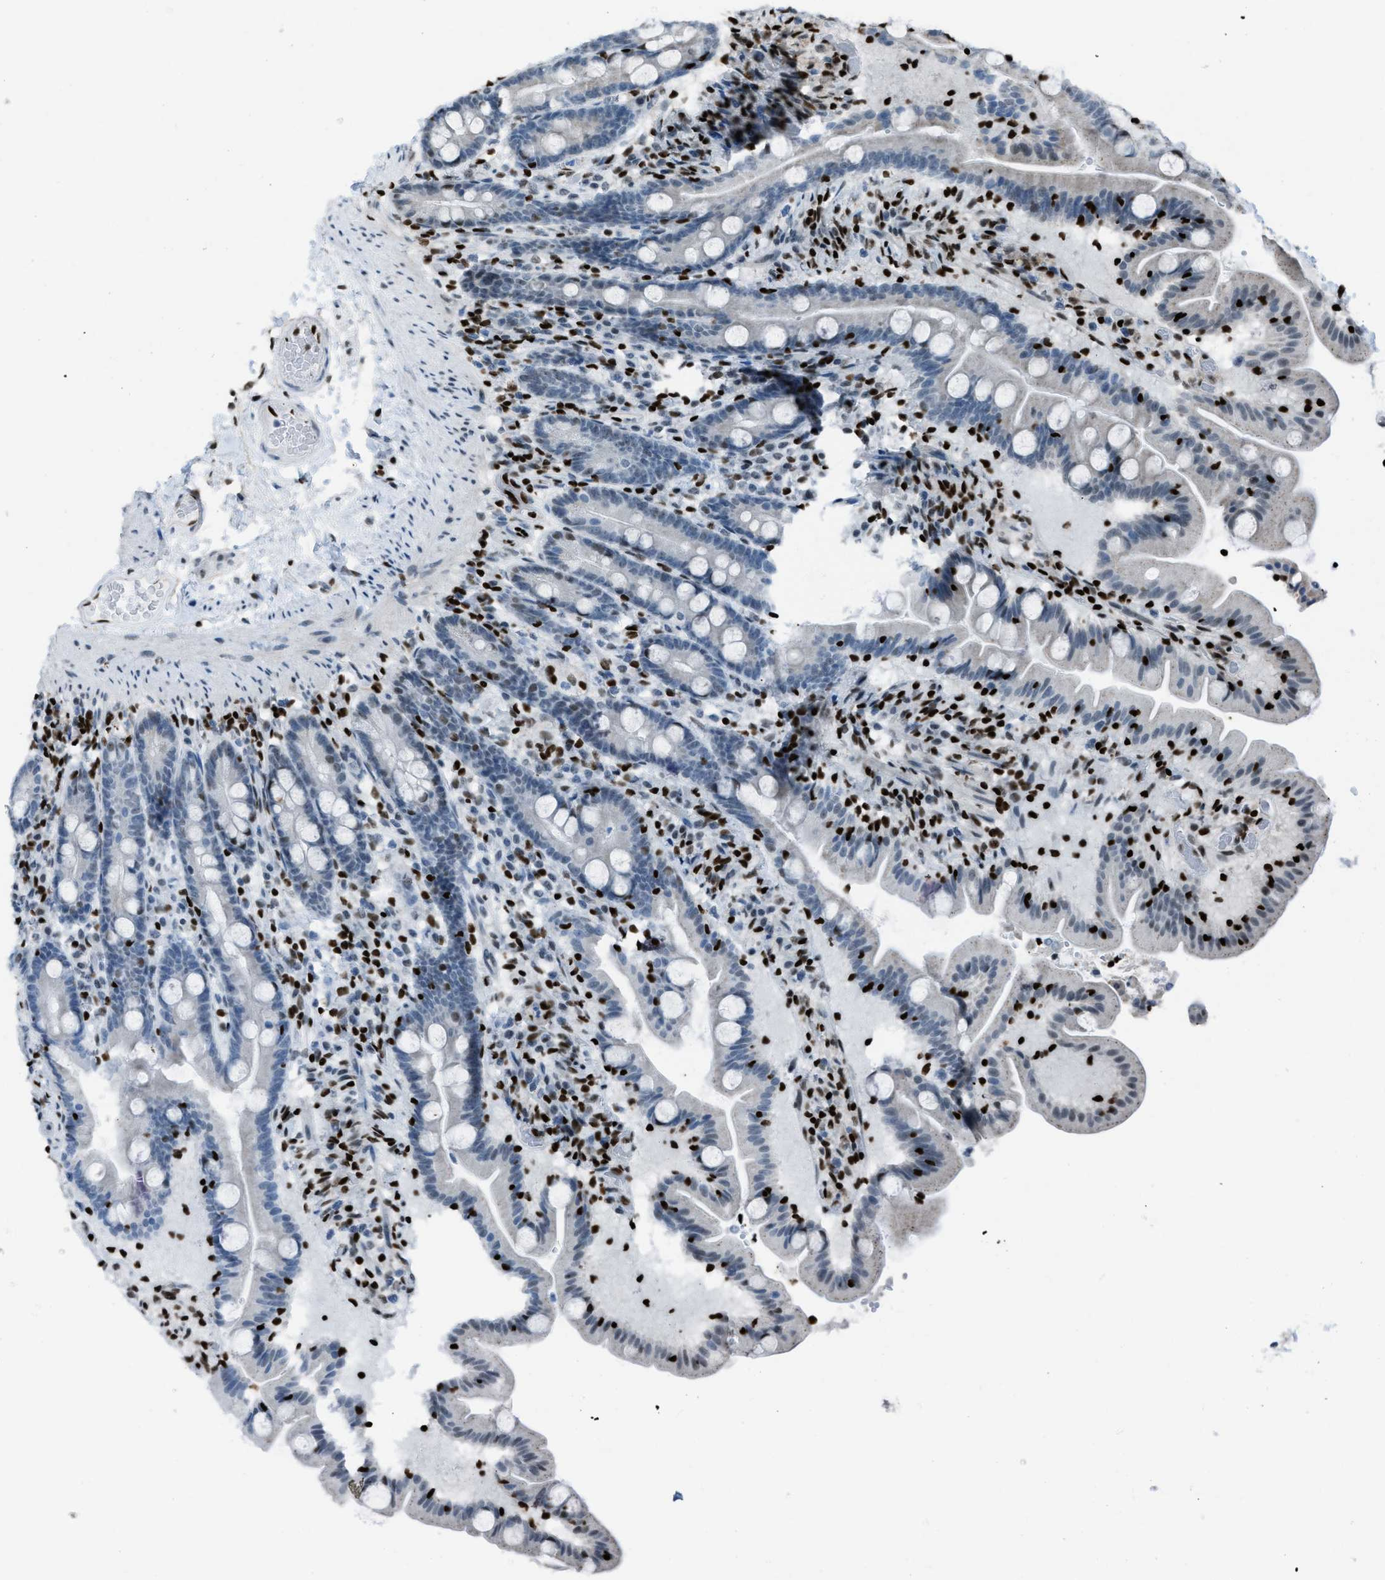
{"staining": {"intensity": "moderate", "quantity": "<25%", "location": "nuclear"}, "tissue": "duodenum", "cell_type": "Glandular cells", "image_type": "normal", "snomed": [{"axis": "morphology", "description": "Normal tissue, NOS"}, {"axis": "topography", "description": "Duodenum"}], "caption": "Moderate nuclear positivity is identified in approximately <25% of glandular cells in normal duodenum.", "gene": "SLFN5", "patient": {"sex": "male", "age": 54}}